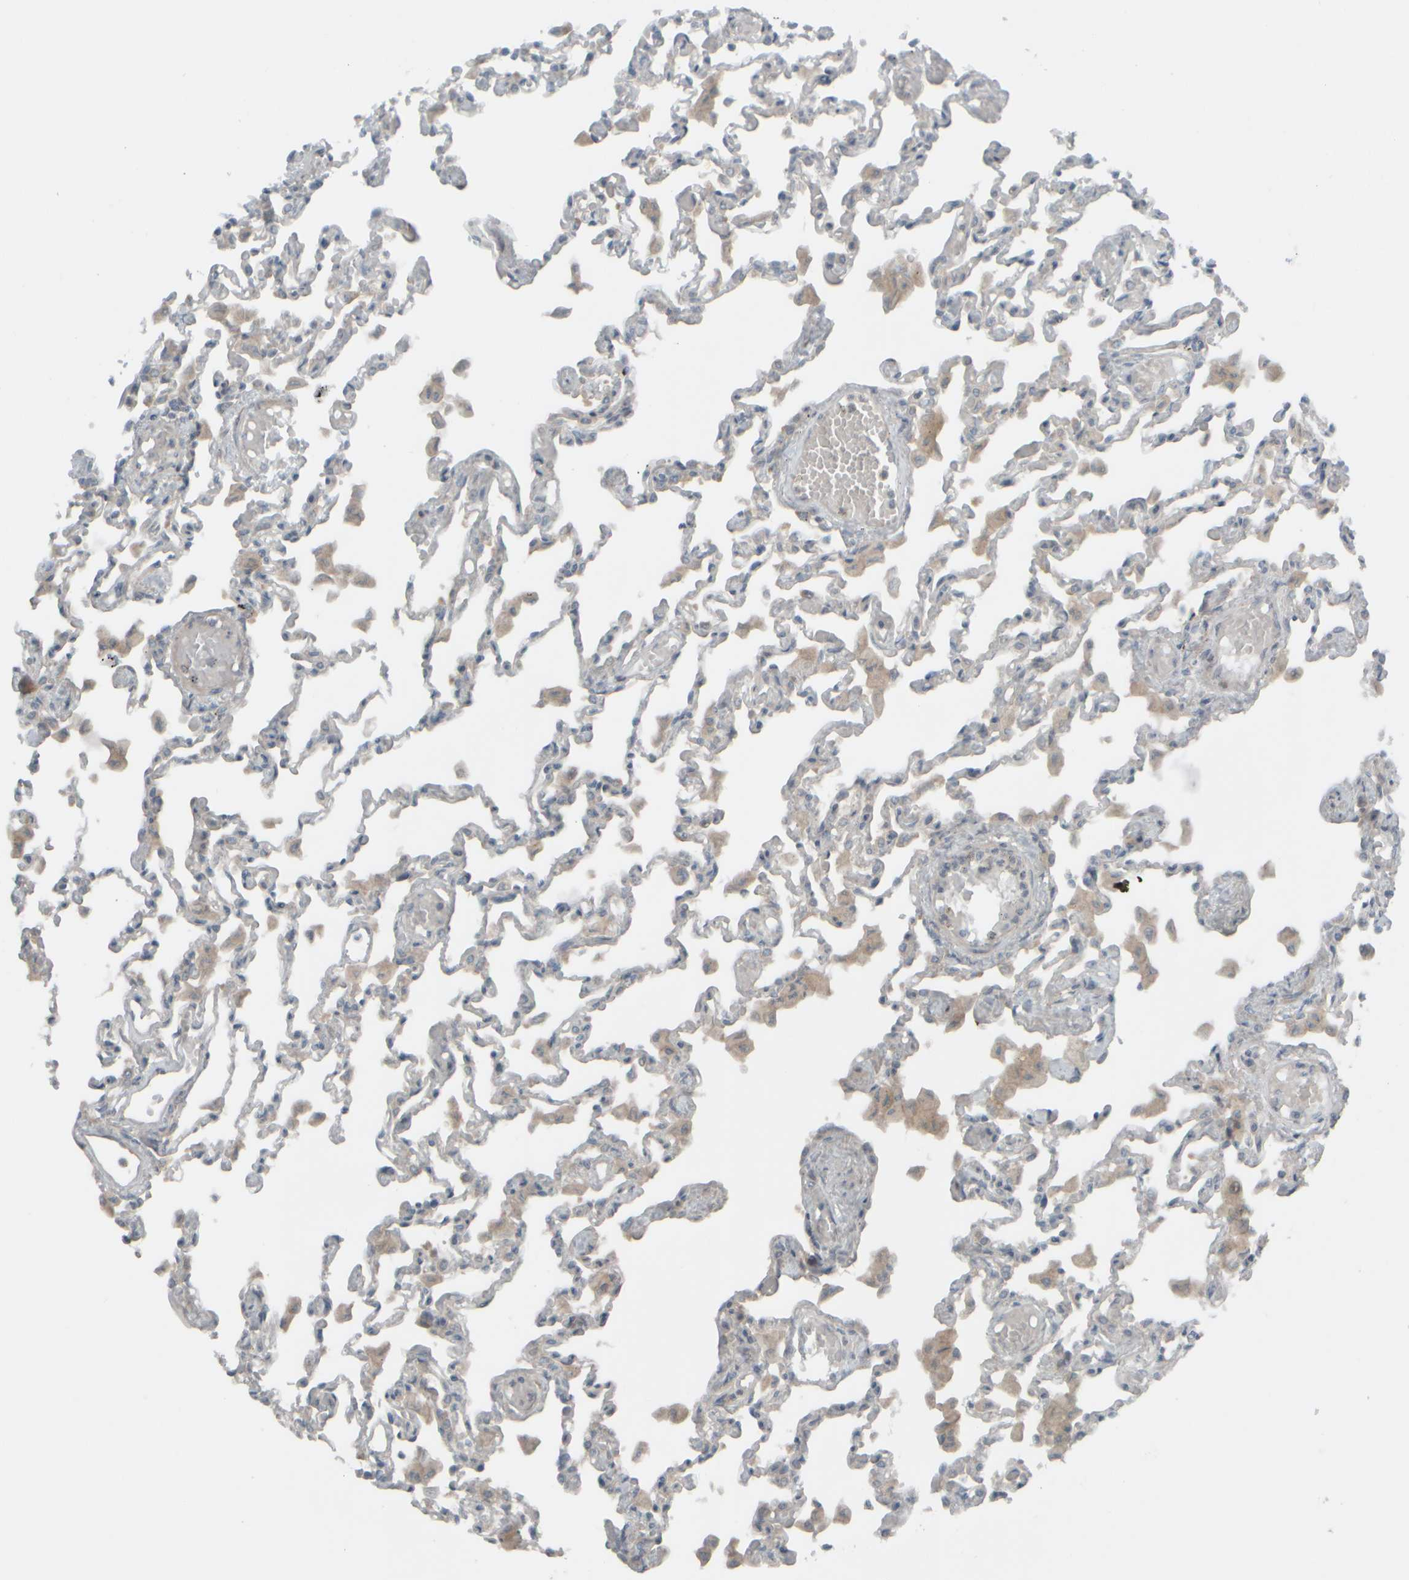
{"staining": {"intensity": "negative", "quantity": "none", "location": "none"}, "tissue": "lung", "cell_type": "Alveolar cells", "image_type": "normal", "snomed": [{"axis": "morphology", "description": "Normal tissue, NOS"}, {"axis": "topography", "description": "Bronchus"}, {"axis": "topography", "description": "Lung"}], "caption": "IHC of unremarkable lung reveals no staining in alveolar cells. (Stains: DAB (3,3'-diaminobenzidine) IHC with hematoxylin counter stain, Microscopy: brightfield microscopy at high magnification).", "gene": "HGS", "patient": {"sex": "female", "age": 49}}